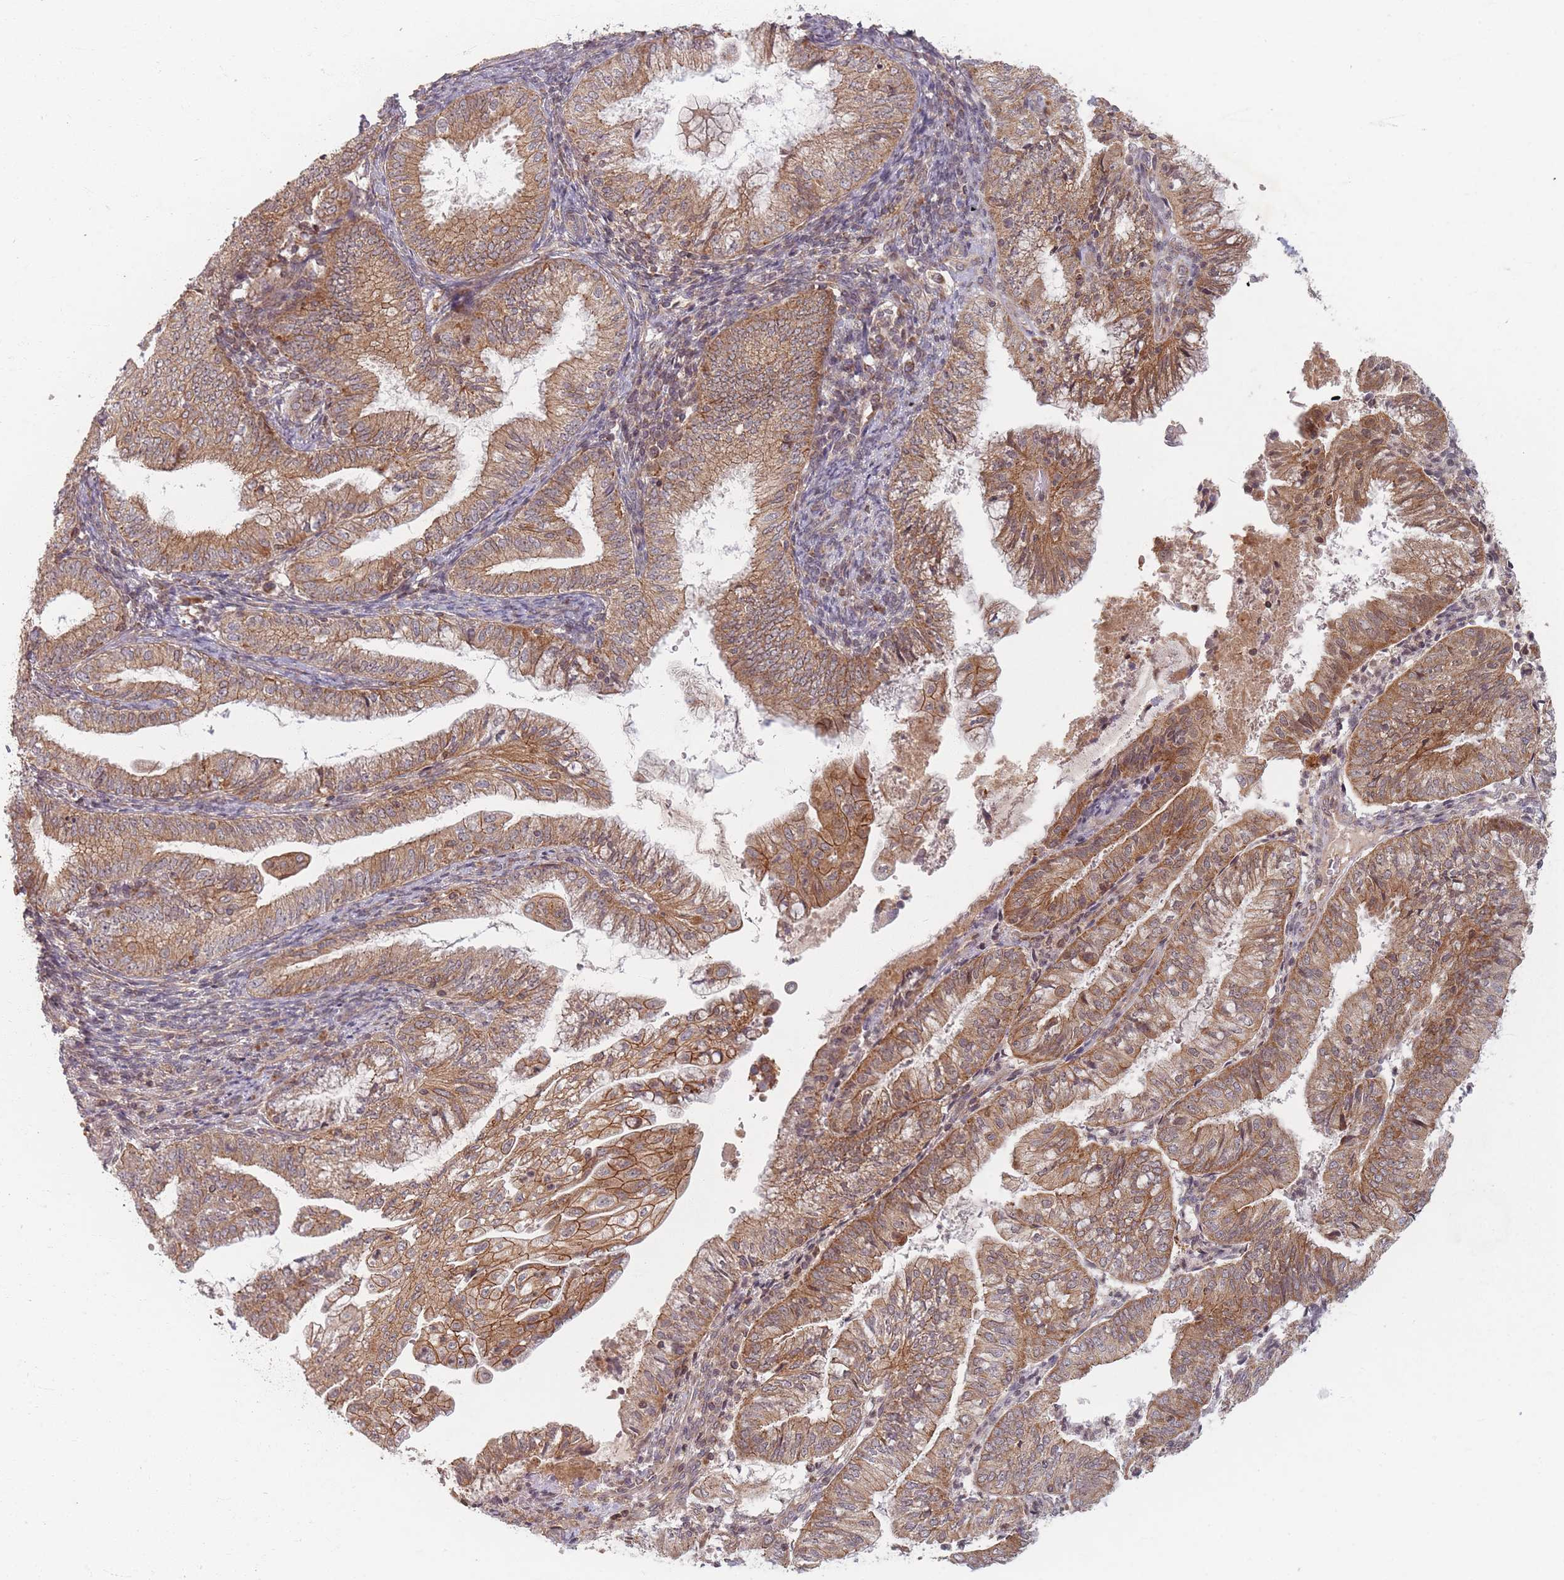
{"staining": {"intensity": "moderate", "quantity": ">75%", "location": "cytoplasmic/membranous"}, "tissue": "endometrial cancer", "cell_type": "Tumor cells", "image_type": "cancer", "snomed": [{"axis": "morphology", "description": "Adenocarcinoma, NOS"}, {"axis": "topography", "description": "Endometrium"}], "caption": "DAB (3,3'-diaminobenzidine) immunohistochemical staining of endometrial cancer (adenocarcinoma) exhibits moderate cytoplasmic/membranous protein expression in about >75% of tumor cells.", "gene": "RADX", "patient": {"sex": "female", "age": 55}}